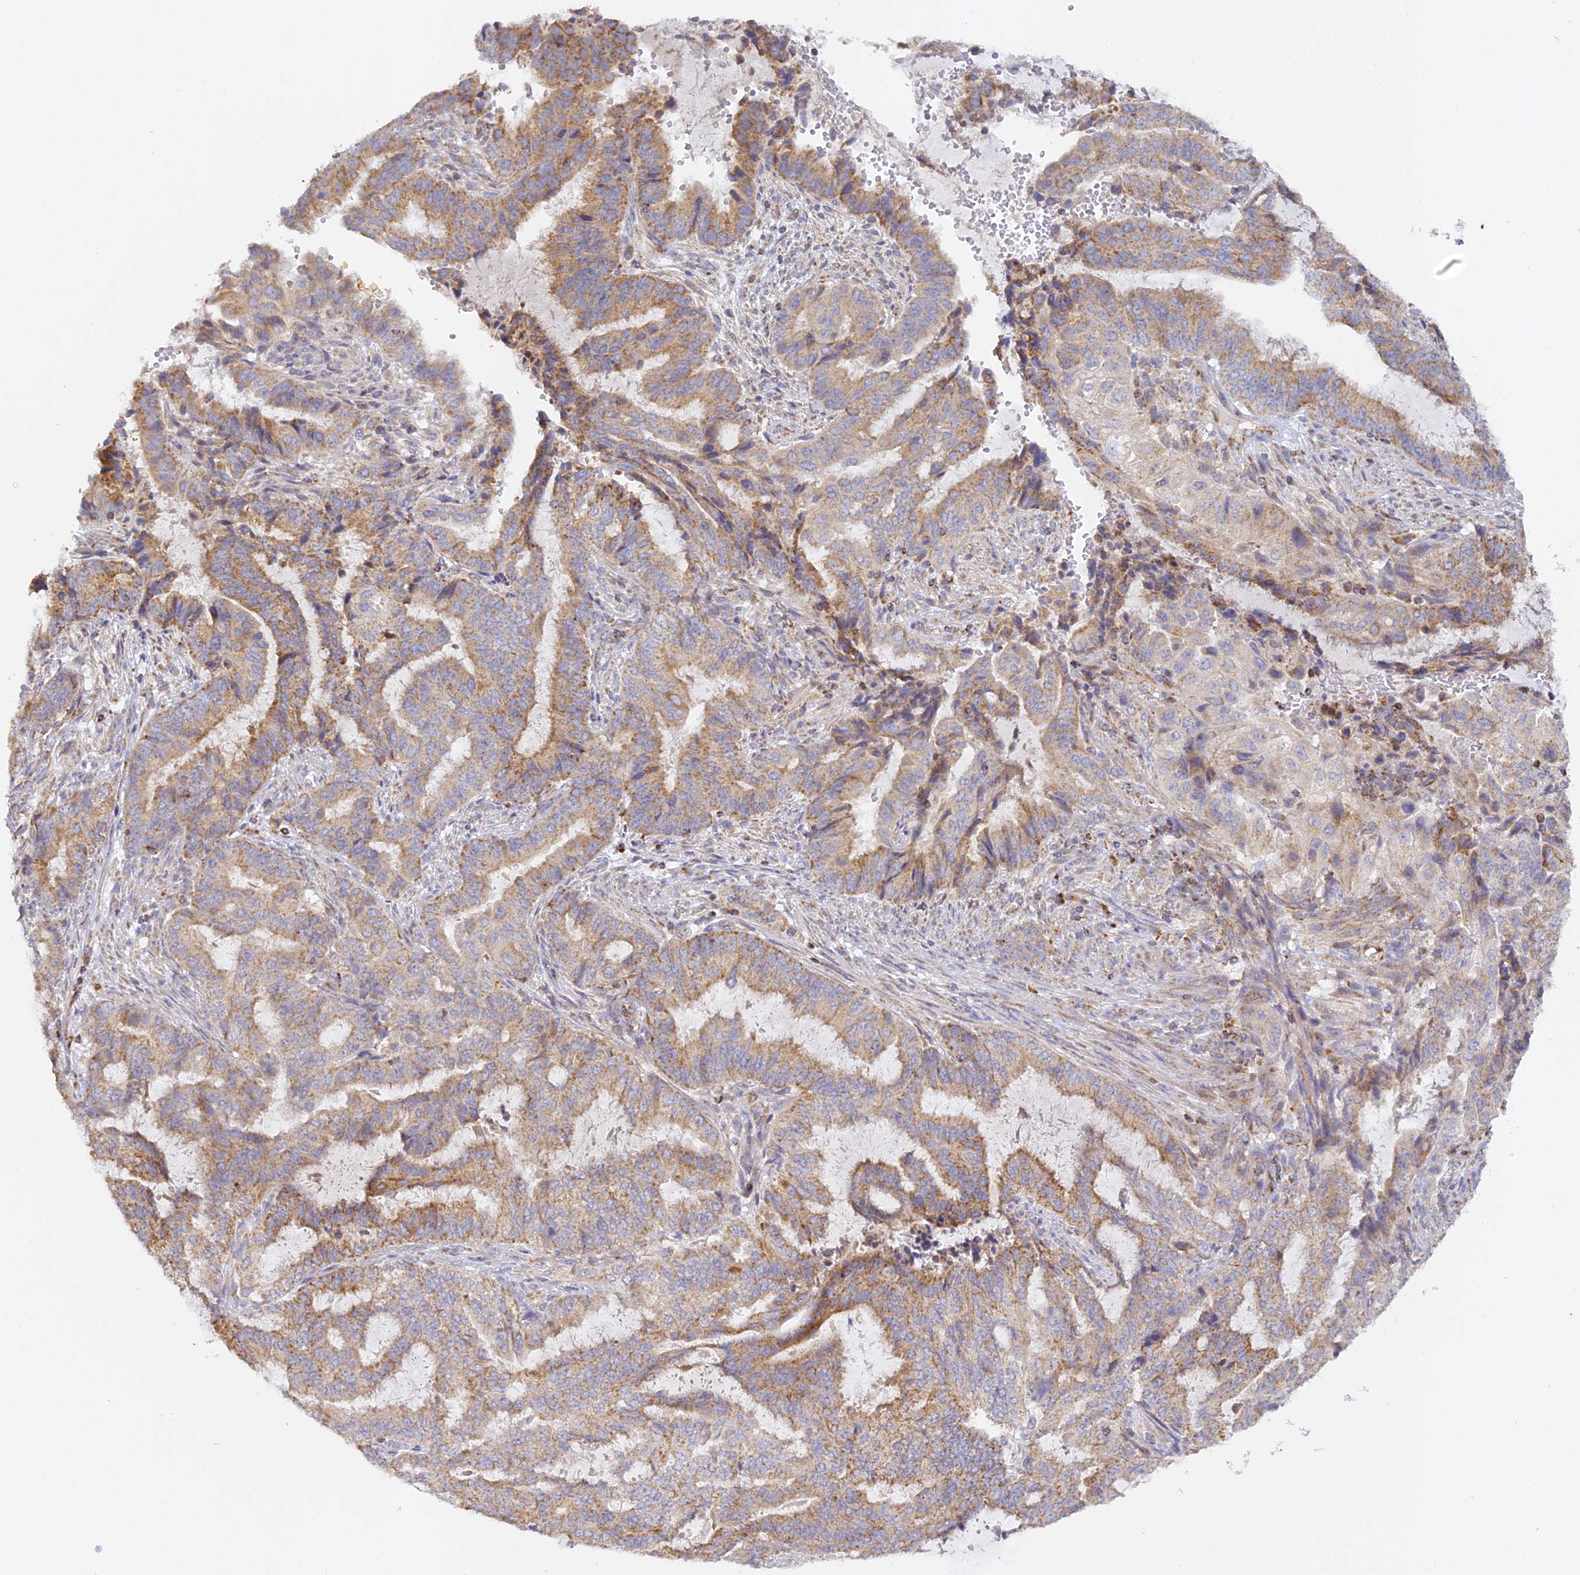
{"staining": {"intensity": "moderate", "quantity": ">75%", "location": "cytoplasmic/membranous"}, "tissue": "endometrial cancer", "cell_type": "Tumor cells", "image_type": "cancer", "snomed": [{"axis": "morphology", "description": "Adenocarcinoma, NOS"}, {"axis": "topography", "description": "Endometrium"}], "caption": "Endometrial adenocarcinoma tissue exhibits moderate cytoplasmic/membranous expression in about >75% of tumor cells", "gene": "DONSON", "patient": {"sex": "female", "age": 51}}